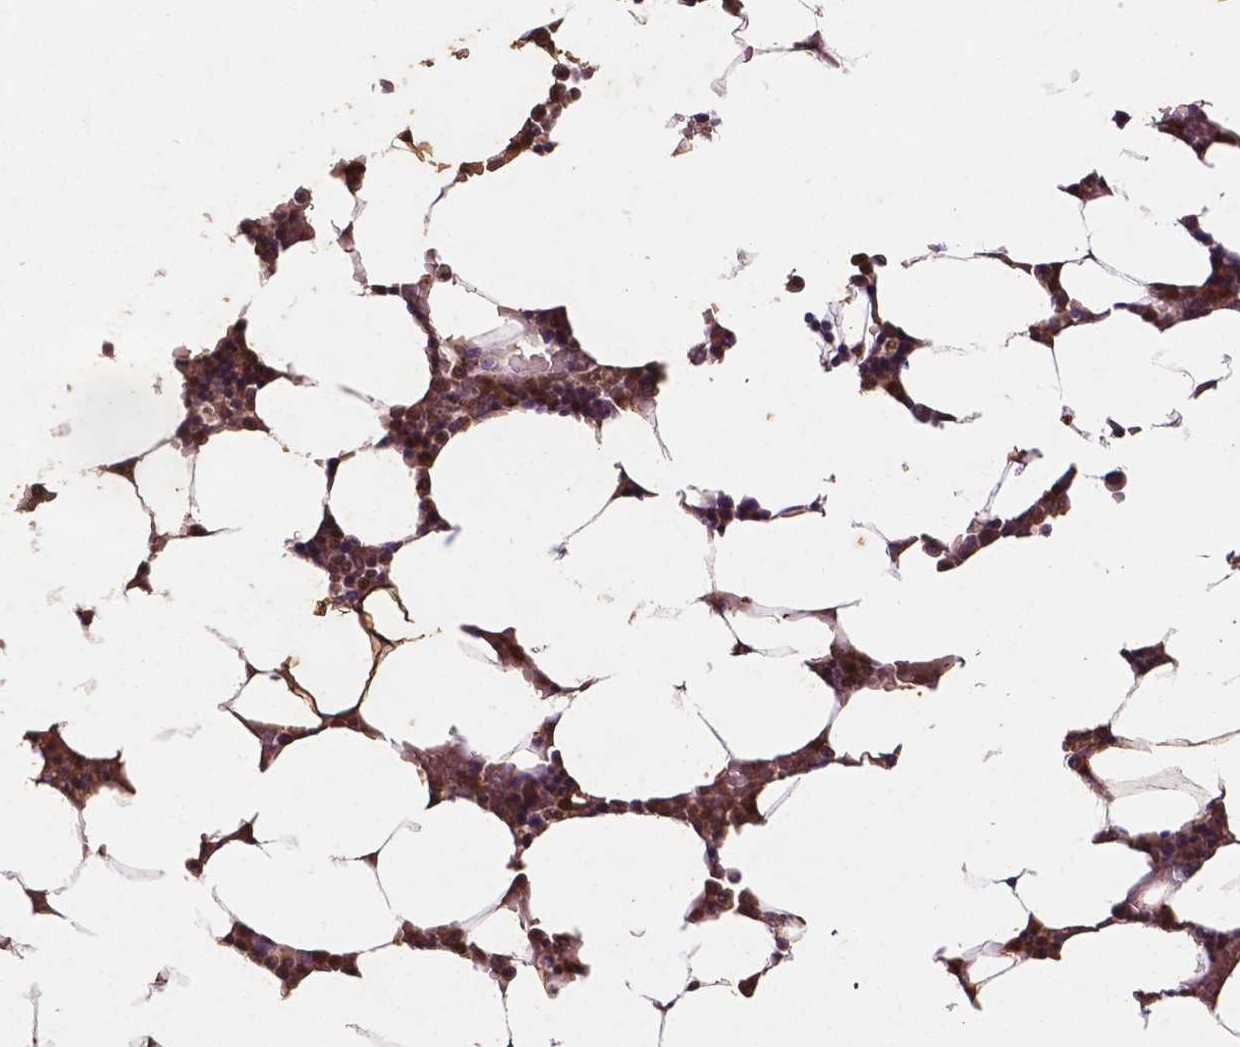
{"staining": {"intensity": "moderate", "quantity": "25%-75%", "location": "nuclear"}, "tissue": "bone marrow", "cell_type": "Hematopoietic cells", "image_type": "normal", "snomed": [{"axis": "morphology", "description": "Normal tissue, NOS"}, {"axis": "topography", "description": "Bone marrow"}], "caption": "The histopathology image exhibits immunohistochemical staining of unremarkable bone marrow. There is moderate nuclear expression is identified in approximately 25%-75% of hematopoietic cells.", "gene": "TM4SF20", "patient": {"sex": "female", "age": 52}}